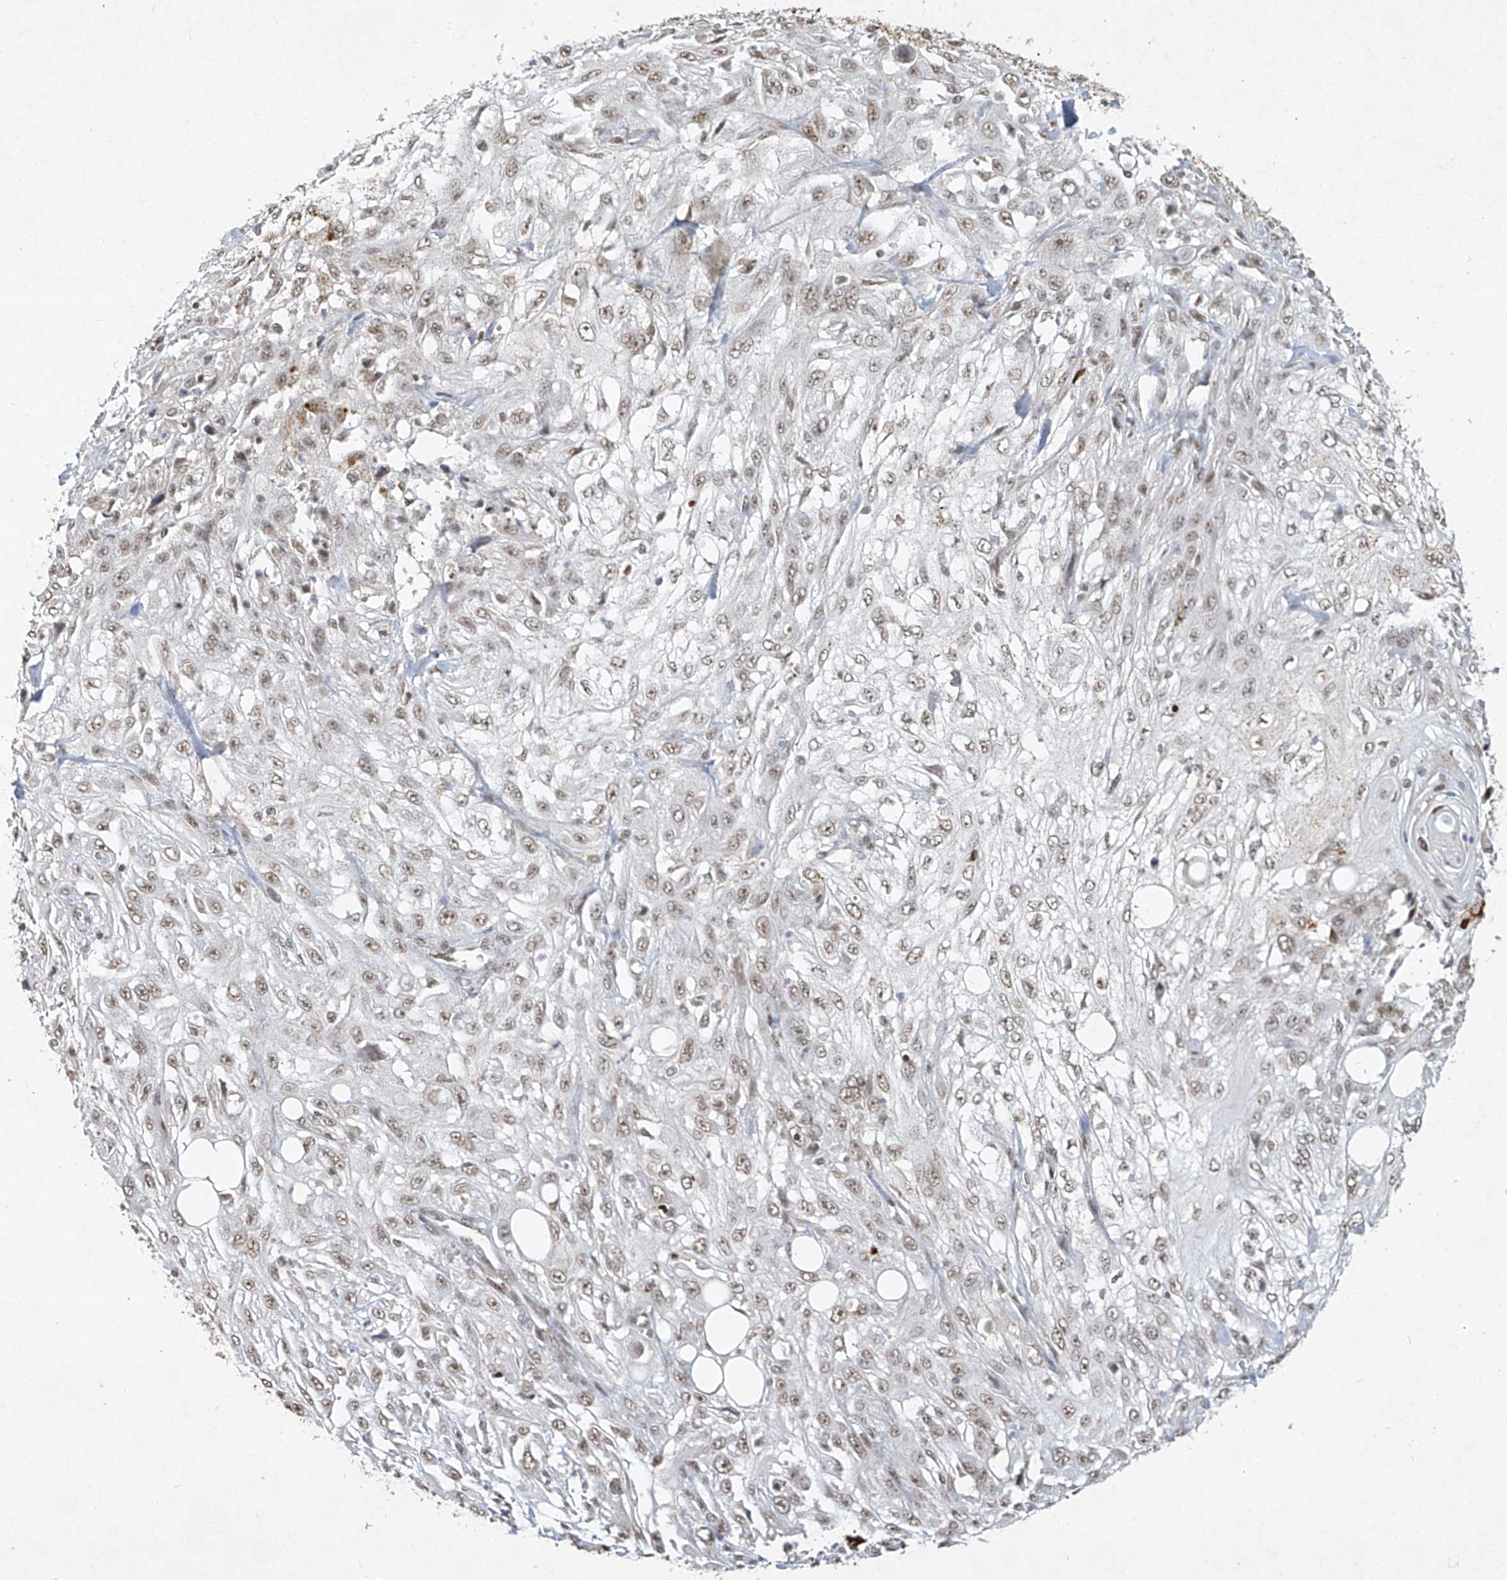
{"staining": {"intensity": "weak", "quantity": ">75%", "location": "nuclear"}, "tissue": "skin cancer", "cell_type": "Tumor cells", "image_type": "cancer", "snomed": [{"axis": "morphology", "description": "Squamous cell carcinoma, NOS"}, {"axis": "topography", "description": "Skin"}], "caption": "Brown immunohistochemical staining in squamous cell carcinoma (skin) shows weak nuclear expression in about >75% of tumor cells. (IHC, brightfield microscopy, high magnification).", "gene": "ATRIP", "patient": {"sex": "male", "age": 75}}